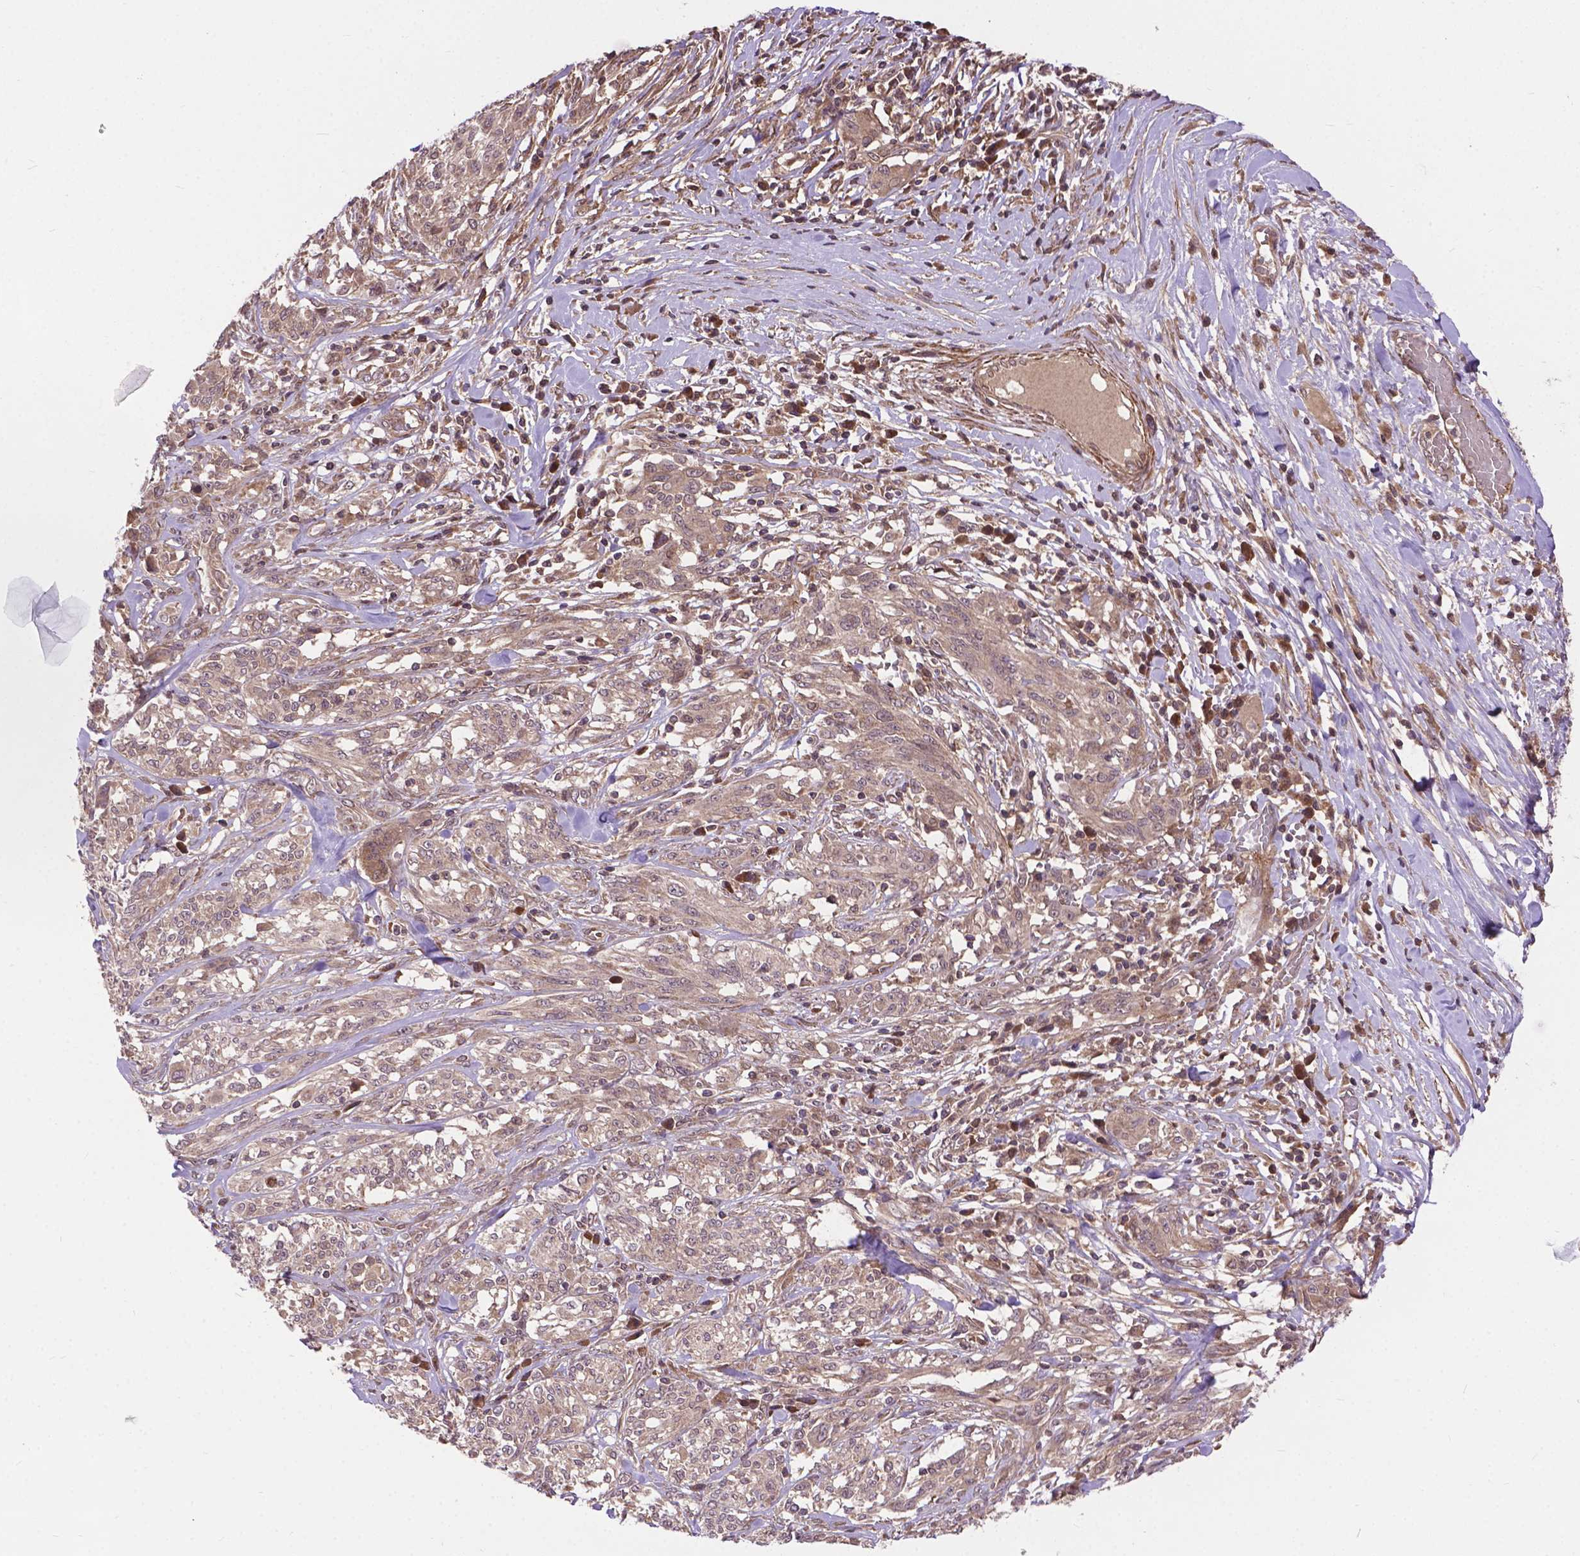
{"staining": {"intensity": "weak", "quantity": ">75%", "location": "cytoplasmic/membranous"}, "tissue": "melanoma", "cell_type": "Tumor cells", "image_type": "cancer", "snomed": [{"axis": "morphology", "description": "Malignant melanoma, NOS"}, {"axis": "topography", "description": "Skin"}], "caption": "This is an image of immunohistochemistry staining of malignant melanoma, which shows weak expression in the cytoplasmic/membranous of tumor cells.", "gene": "ZNF616", "patient": {"sex": "female", "age": 91}}